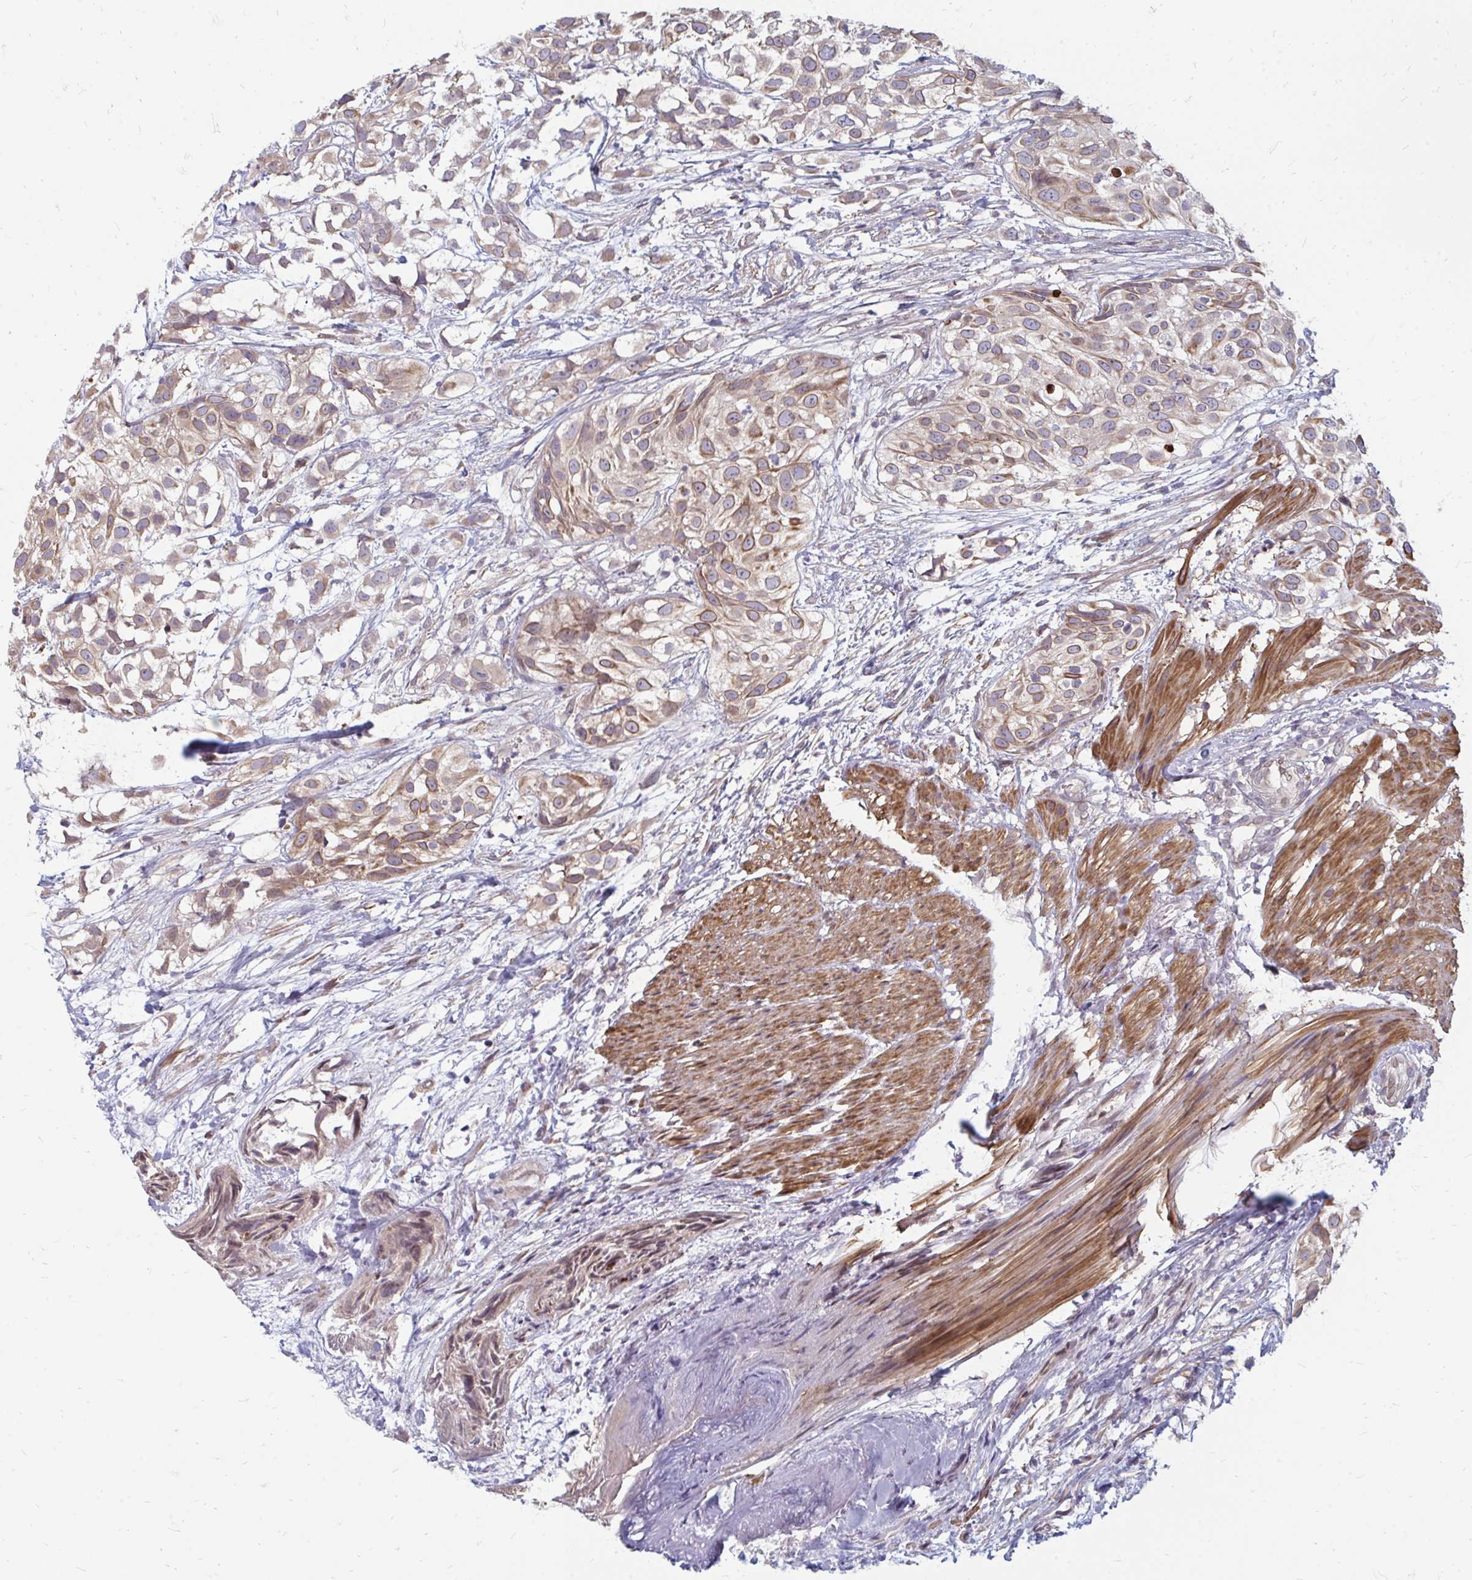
{"staining": {"intensity": "weak", "quantity": ">75%", "location": "cytoplasmic/membranous"}, "tissue": "urothelial cancer", "cell_type": "Tumor cells", "image_type": "cancer", "snomed": [{"axis": "morphology", "description": "Urothelial carcinoma, High grade"}, {"axis": "topography", "description": "Urinary bladder"}], "caption": "The histopathology image reveals immunohistochemical staining of high-grade urothelial carcinoma. There is weak cytoplasmic/membranous positivity is identified in about >75% of tumor cells. (Brightfield microscopy of DAB IHC at high magnification).", "gene": "GPC5", "patient": {"sex": "male", "age": 56}}